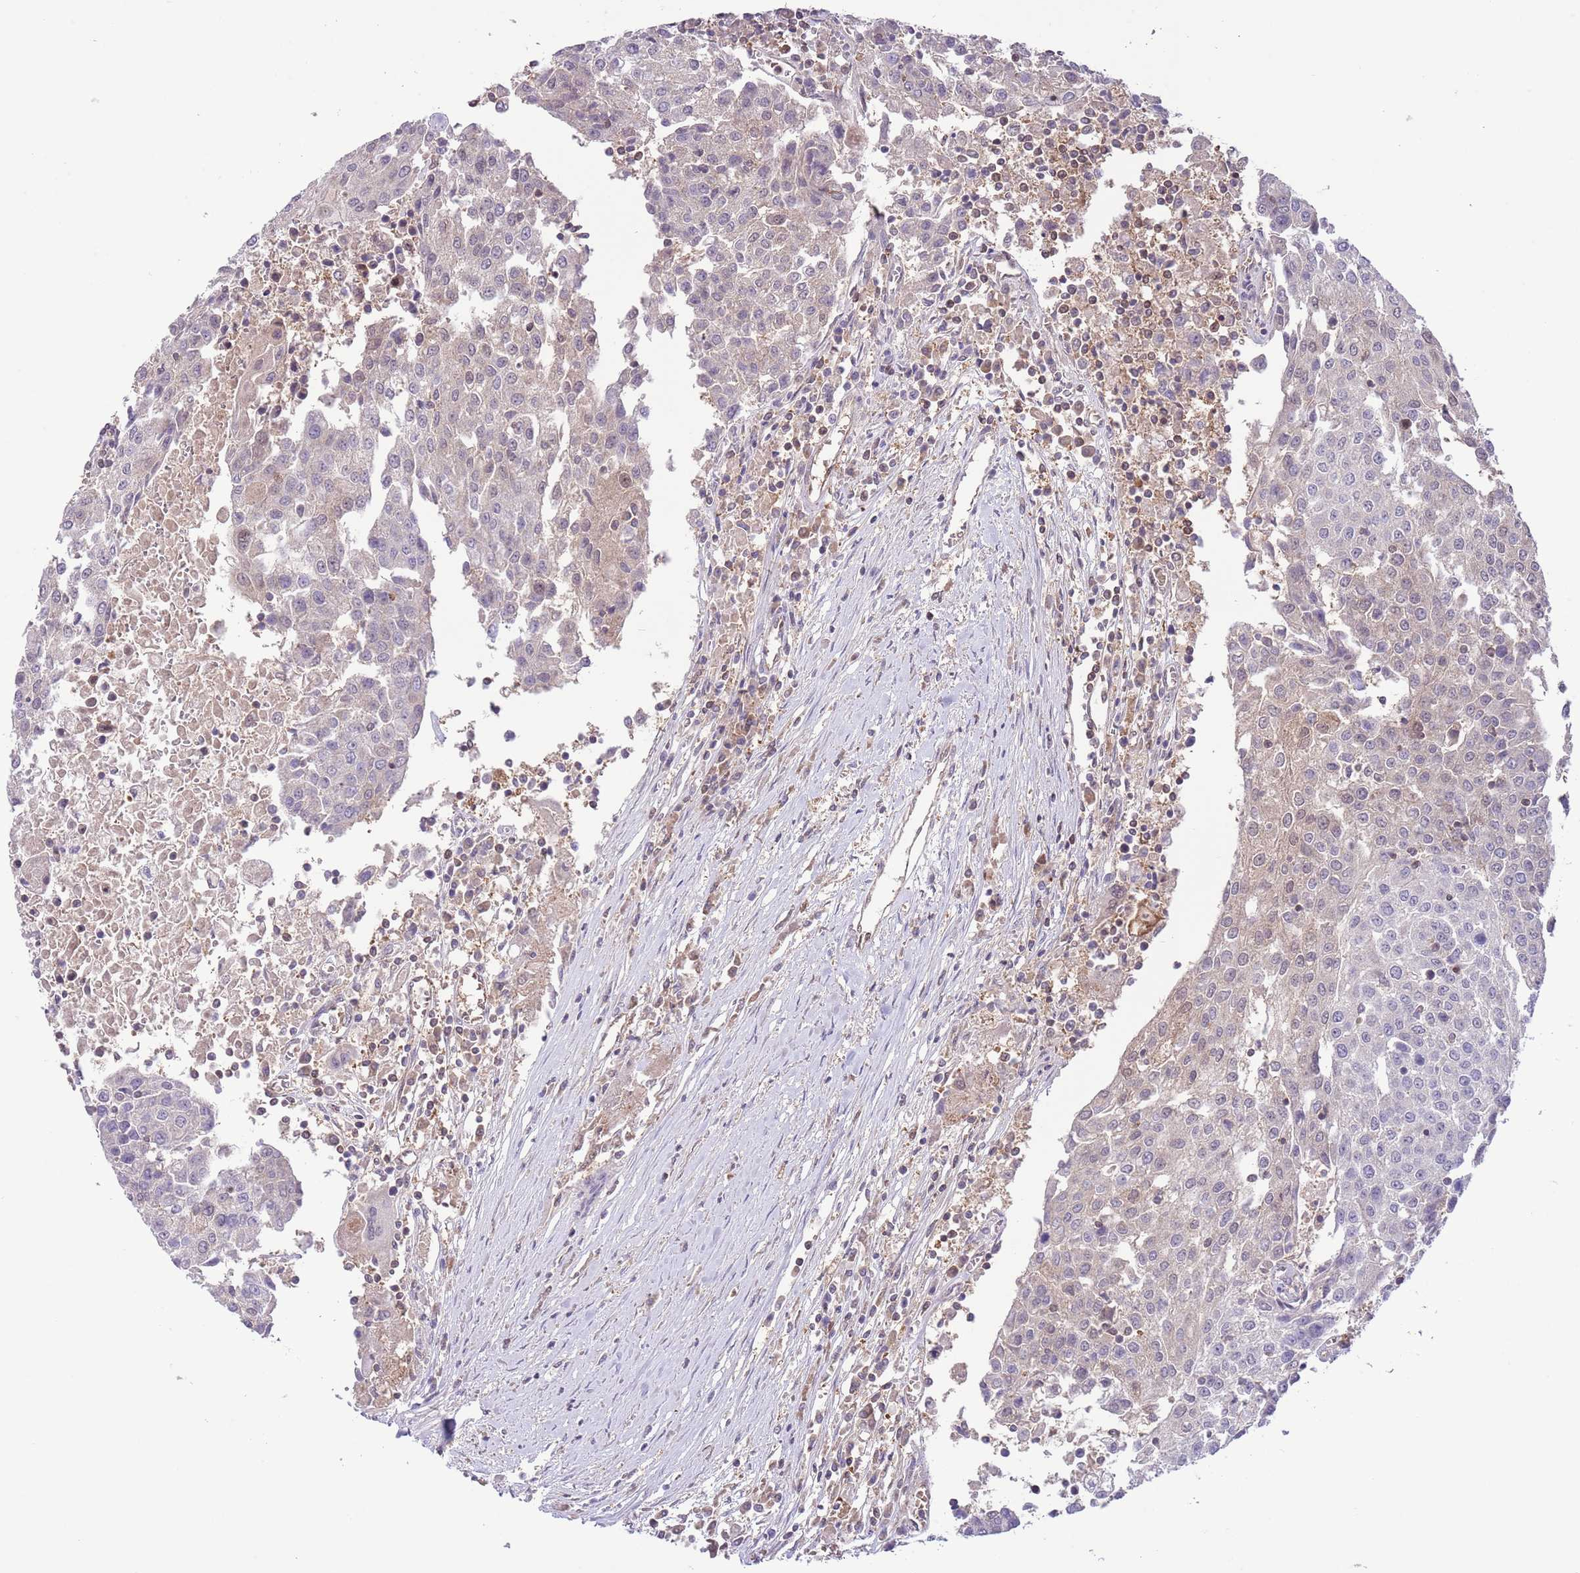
{"staining": {"intensity": "negative", "quantity": "none", "location": "none"}, "tissue": "urothelial cancer", "cell_type": "Tumor cells", "image_type": "cancer", "snomed": [{"axis": "morphology", "description": "Urothelial carcinoma, High grade"}, {"axis": "topography", "description": "Urinary bladder"}], "caption": "Human urothelial cancer stained for a protein using IHC exhibits no expression in tumor cells.", "gene": "HDHD2", "patient": {"sex": "female", "age": 85}}